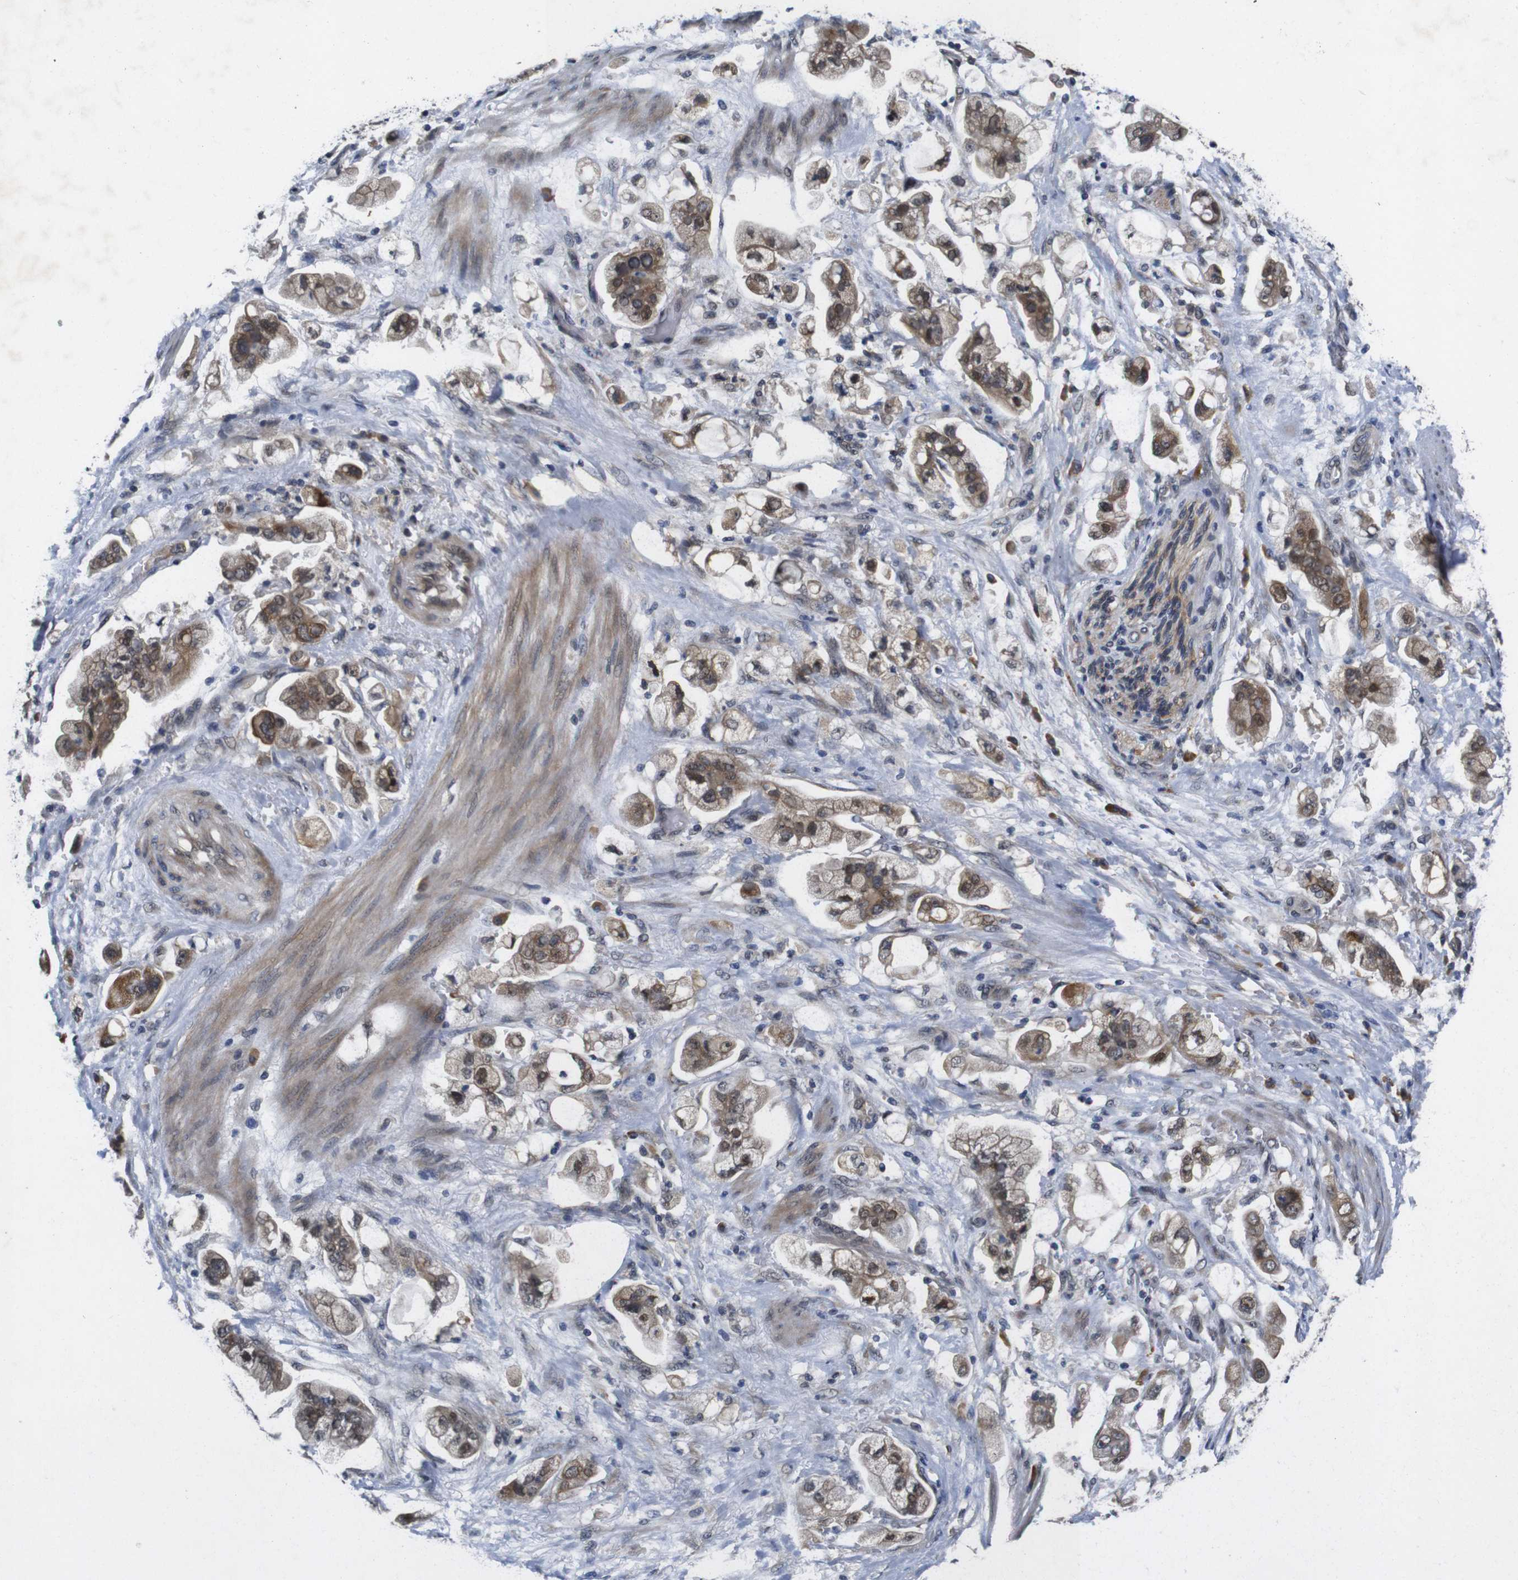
{"staining": {"intensity": "moderate", "quantity": ">75%", "location": "cytoplasmic/membranous,nuclear"}, "tissue": "stomach cancer", "cell_type": "Tumor cells", "image_type": "cancer", "snomed": [{"axis": "morphology", "description": "Adenocarcinoma, NOS"}, {"axis": "topography", "description": "Stomach"}], "caption": "Stomach adenocarcinoma tissue exhibits moderate cytoplasmic/membranous and nuclear expression in about >75% of tumor cells, visualized by immunohistochemistry. The protein of interest is stained brown, and the nuclei are stained in blue (DAB (3,3'-diaminobenzidine) IHC with brightfield microscopy, high magnification).", "gene": "ZBTB46", "patient": {"sex": "male", "age": 62}}